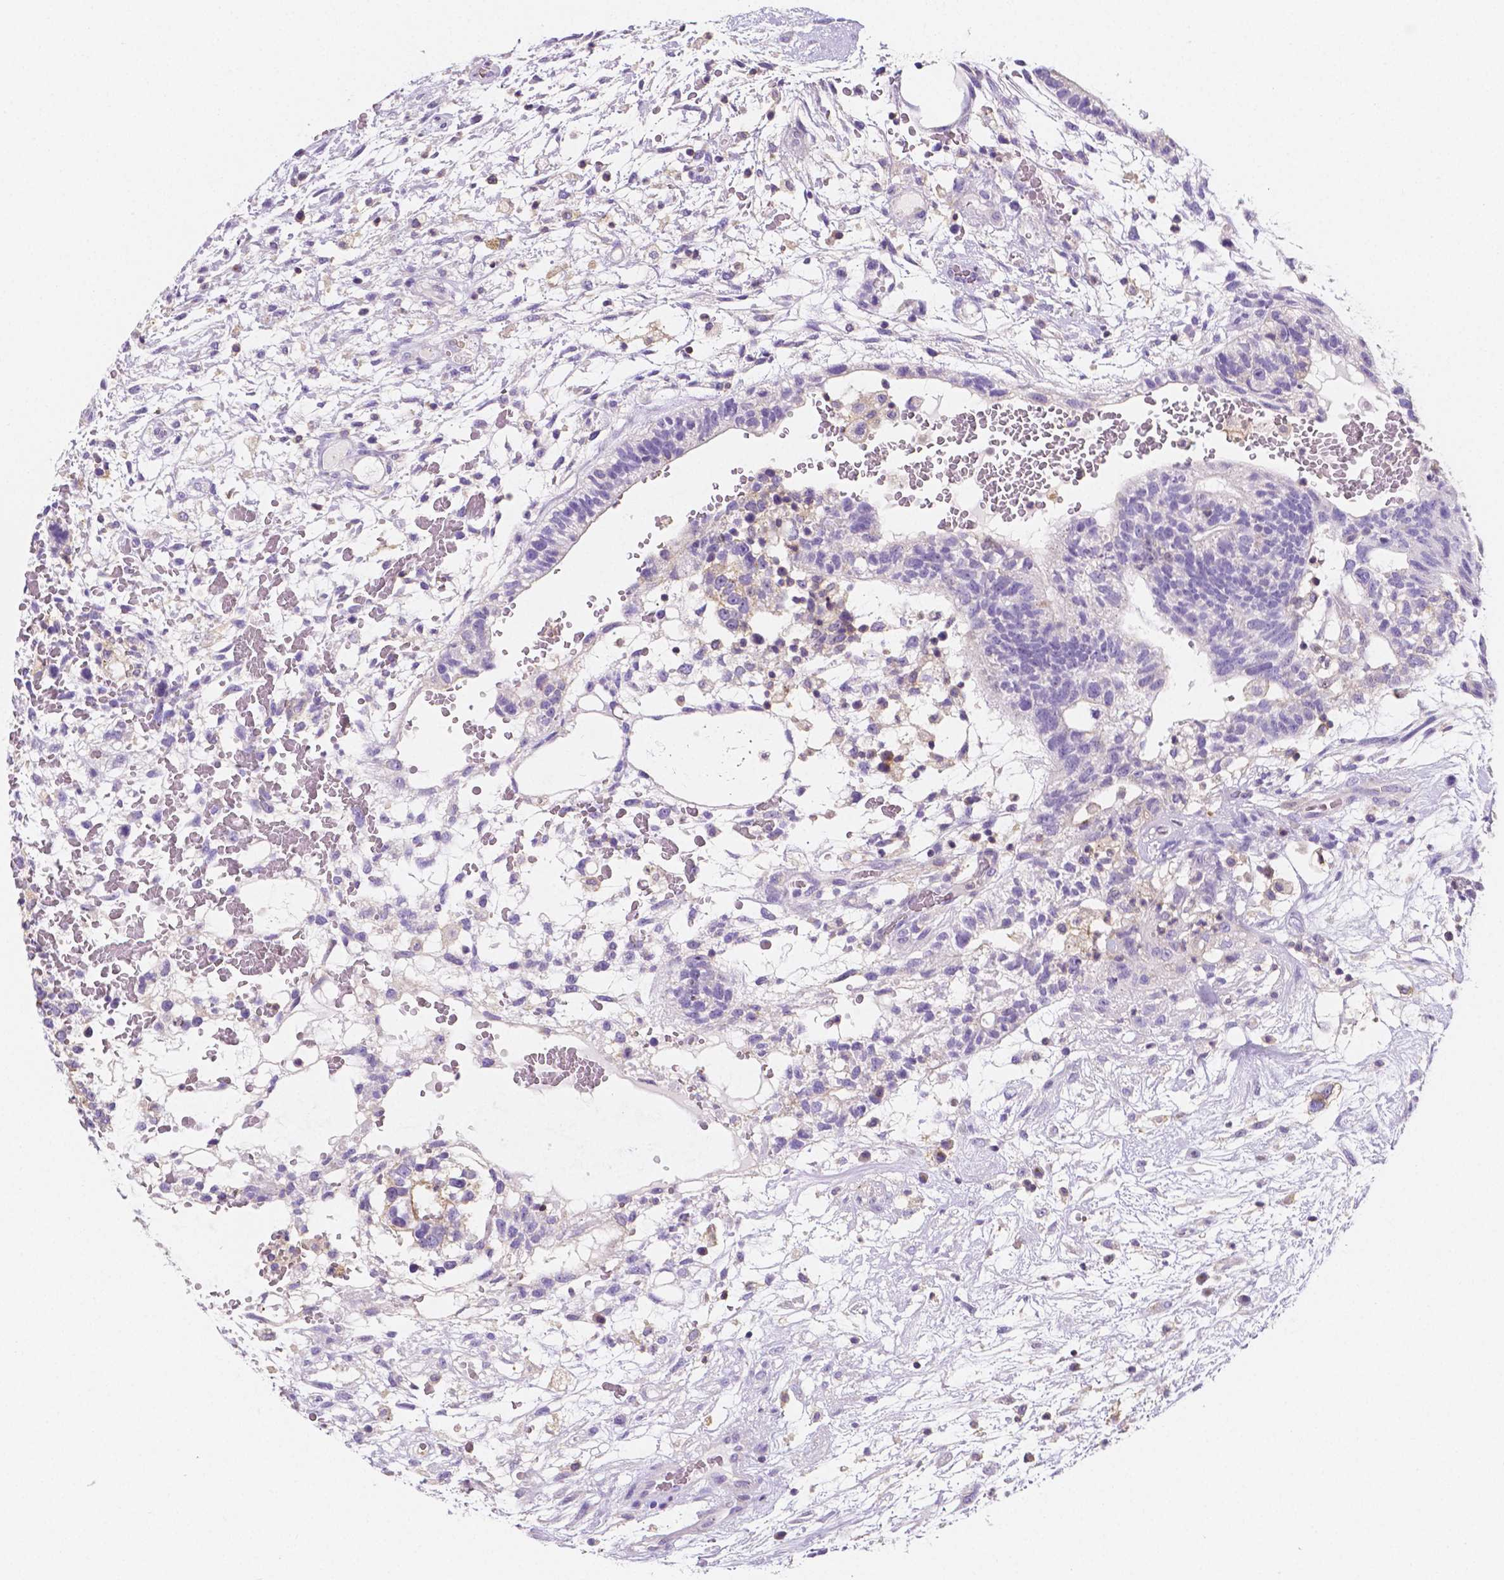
{"staining": {"intensity": "negative", "quantity": "none", "location": "none"}, "tissue": "testis cancer", "cell_type": "Tumor cells", "image_type": "cancer", "snomed": [{"axis": "morphology", "description": "Normal tissue, NOS"}, {"axis": "morphology", "description": "Carcinoma, Embryonal, NOS"}, {"axis": "topography", "description": "Testis"}], "caption": "Tumor cells are negative for protein expression in human testis cancer (embryonal carcinoma).", "gene": "GABRD", "patient": {"sex": "male", "age": 32}}